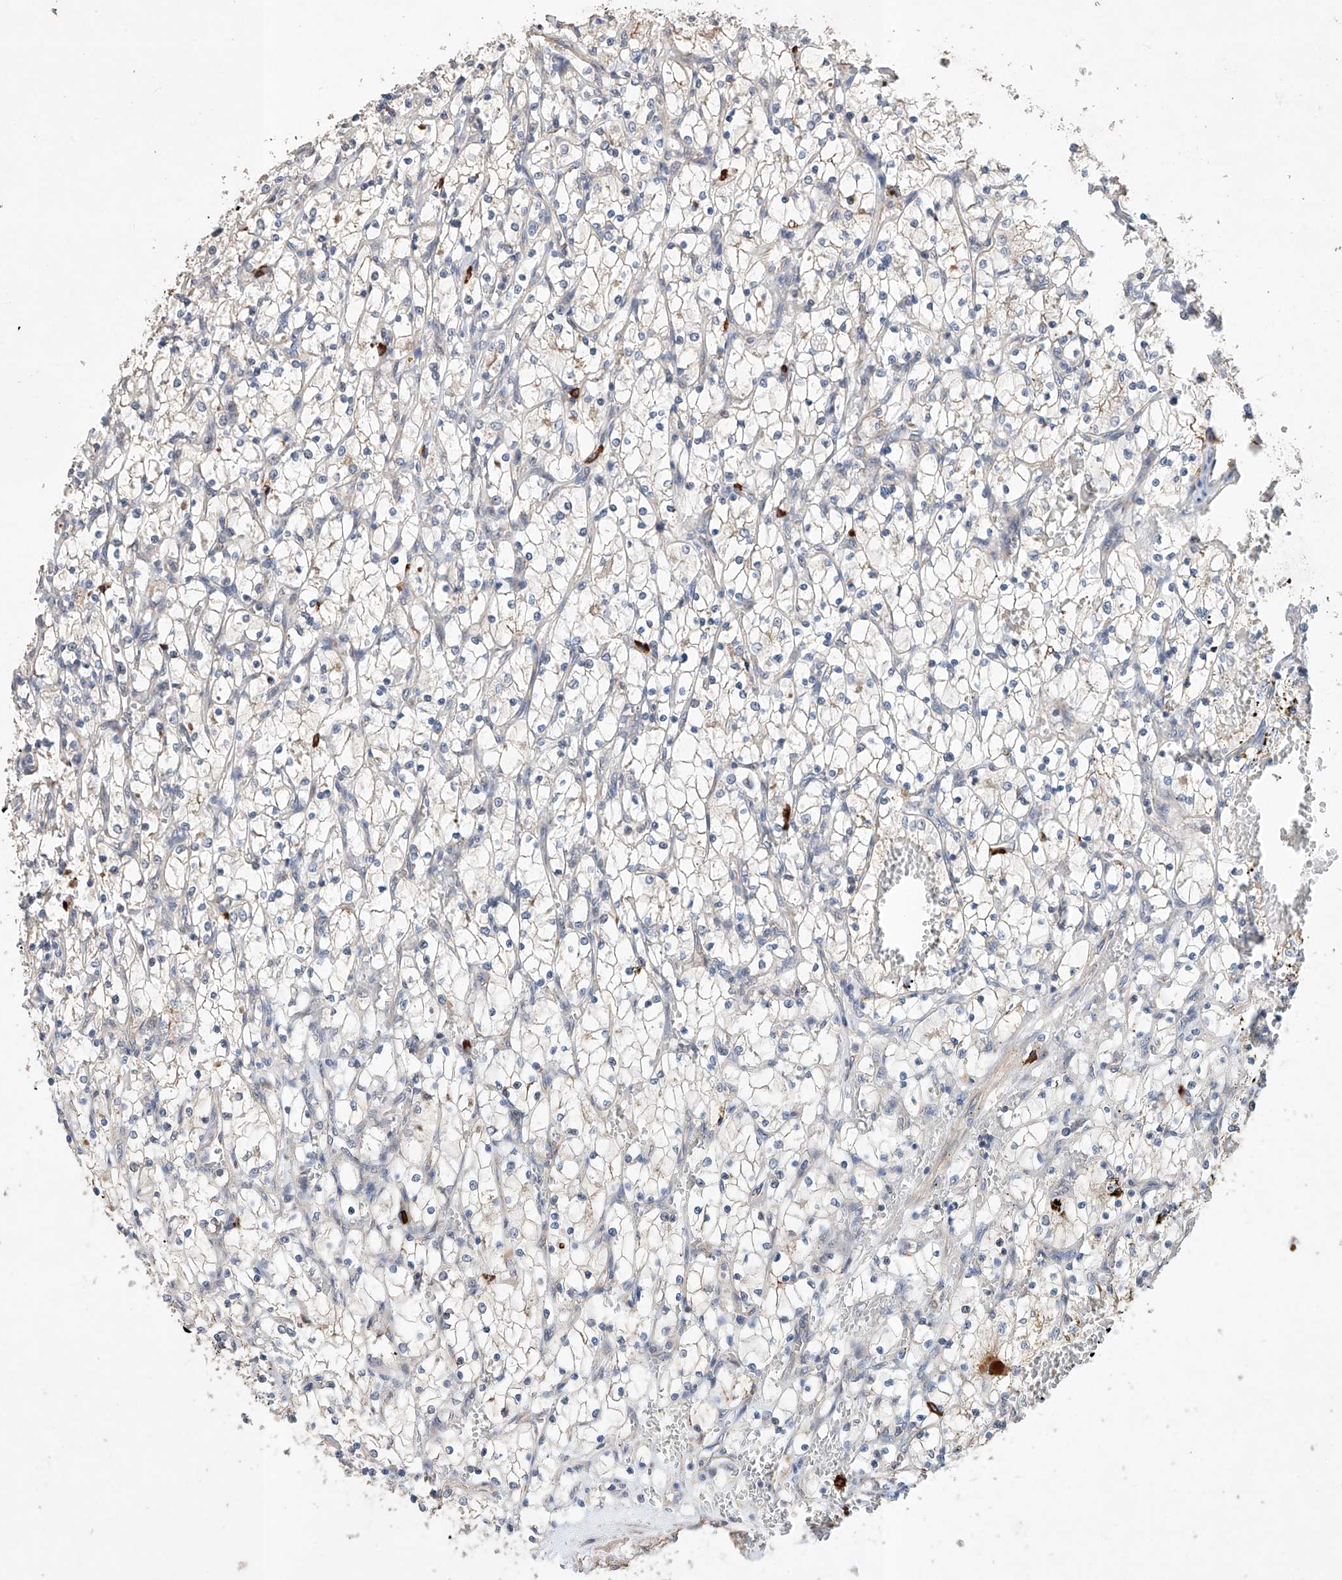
{"staining": {"intensity": "negative", "quantity": "none", "location": "none"}, "tissue": "renal cancer", "cell_type": "Tumor cells", "image_type": "cancer", "snomed": [{"axis": "morphology", "description": "Adenocarcinoma, NOS"}, {"axis": "topography", "description": "Kidney"}], "caption": "Histopathology image shows no protein positivity in tumor cells of renal cancer tissue. (IHC, brightfield microscopy, high magnification).", "gene": "AFG1L", "patient": {"sex": "female", "age": 69}}